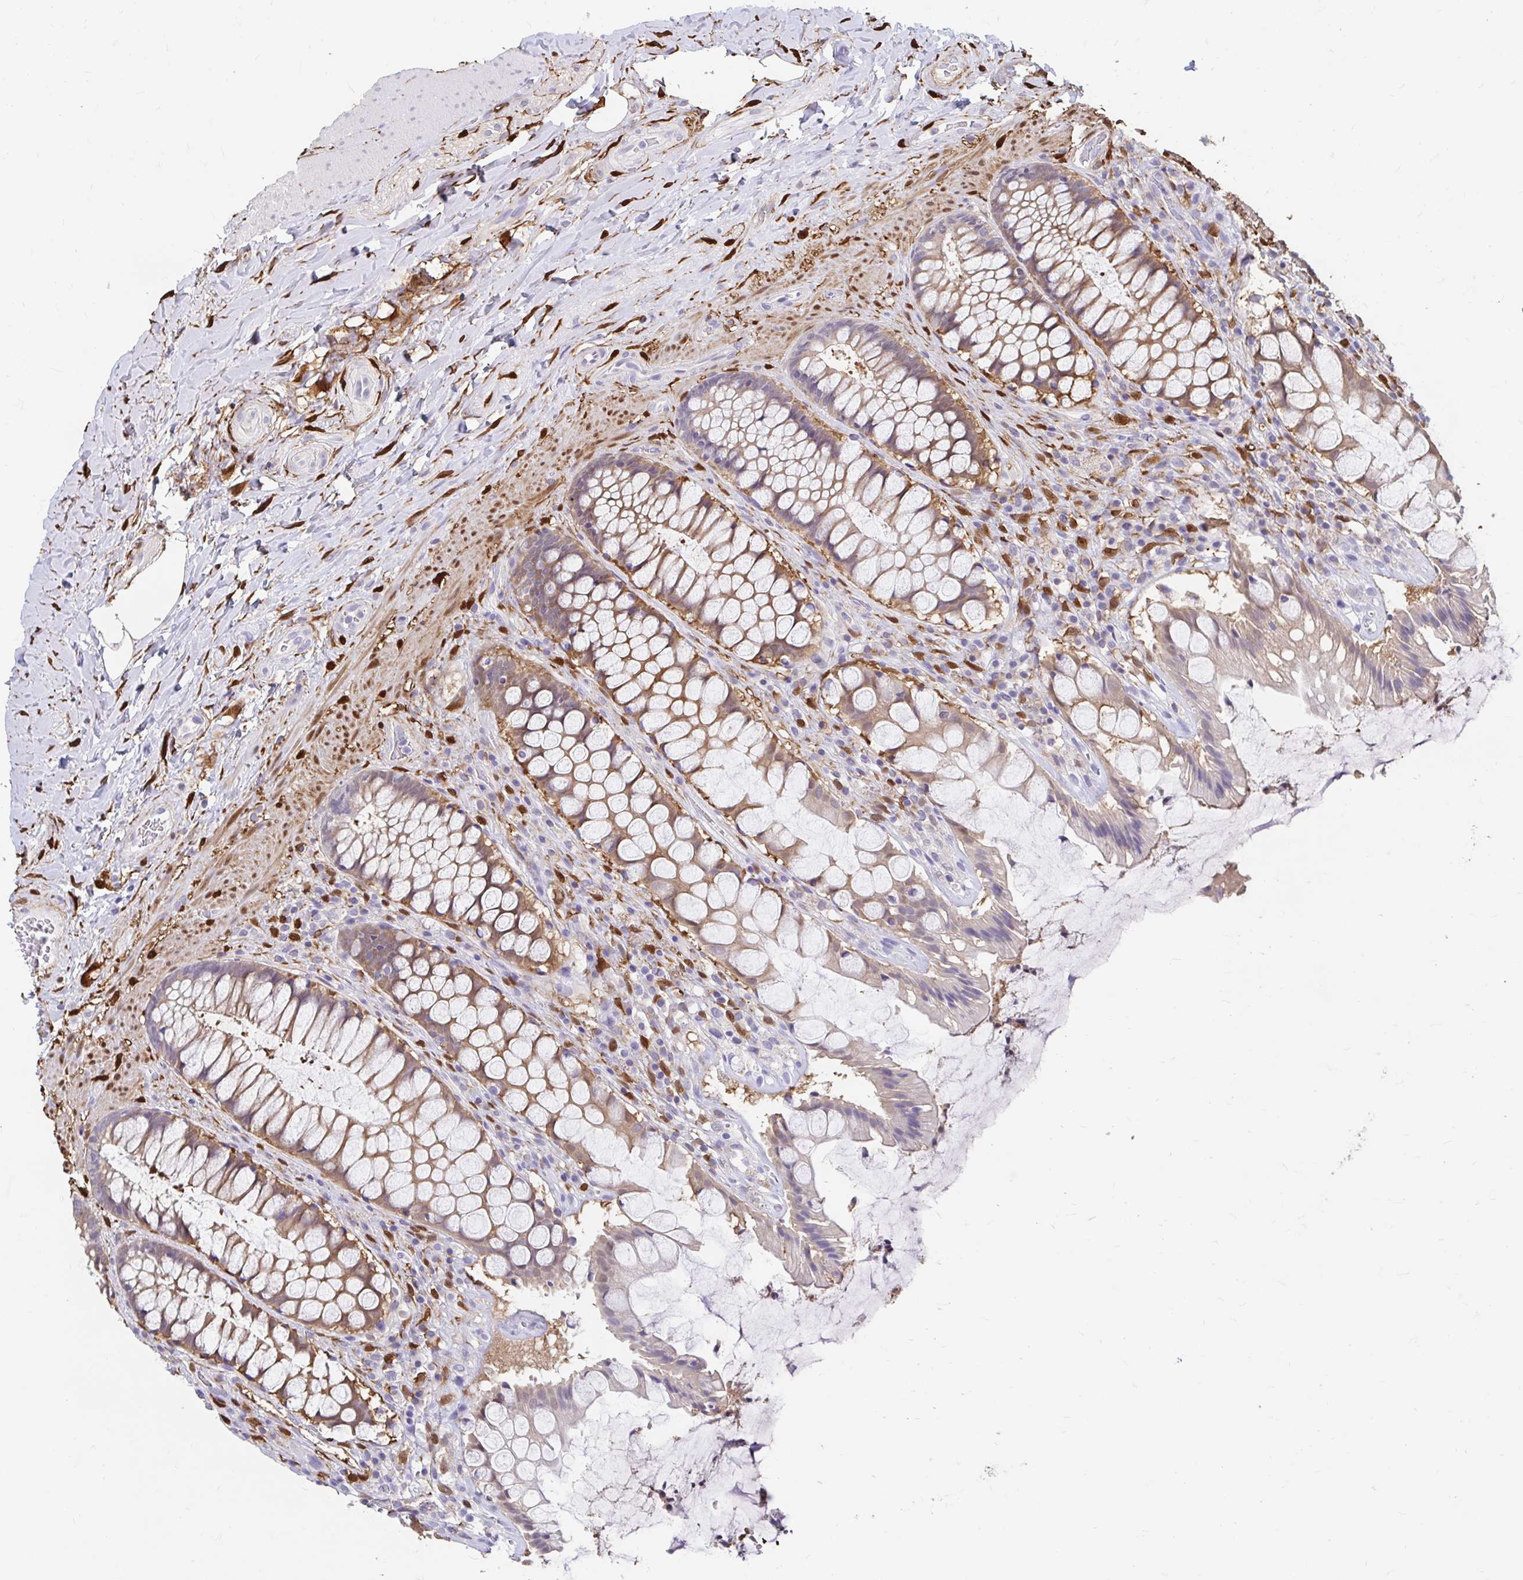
{"staining": {"intensity": "moderate", "quantity": ">75%", "location": "cytoplasmic/membranous"}, "tissue": "rectum", "cell_type": "Glandular cells", "image_type": "normal", "snomed": [{"axis": "morphology", "description": "Normal tissue, NOS"}, {"axis": "topography", "description": "Rectum"}], "caption": "Moderate cytoplasmic/membranous positivity is appreciated in approximately >75% of glandular cells in normal rectum. (DAB (3,3'-diaminobenzidine) IHC, brown staining for protein, blue staining for nuclei).", "gene": "ADH1A", "patient": {"sex": "female", "age": 58}}